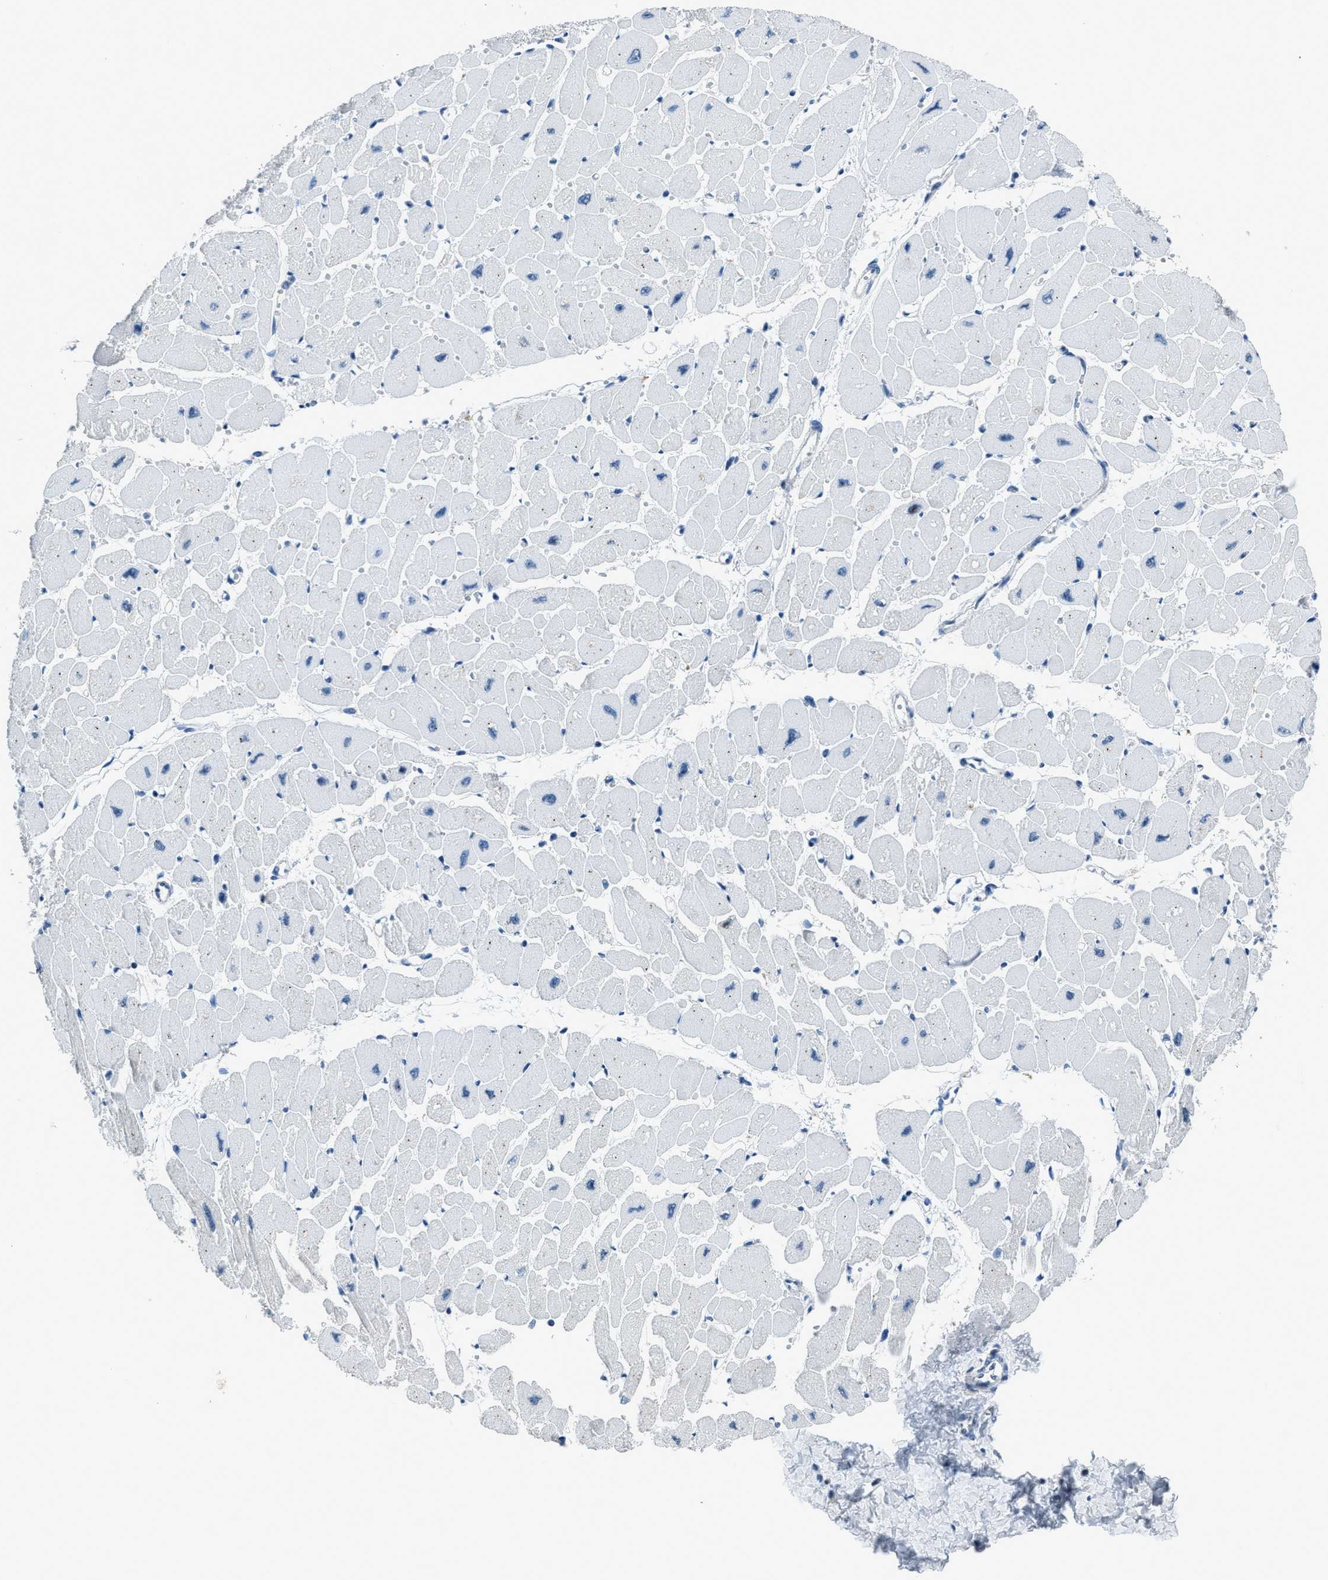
{"staining": {"intensity": "negative", "quantity": "none", "location": "none"}, "tissue": "heart muscle", "cell_type": "Cardiomyocytes", "image_type": "normal", "snomed": [{"axis": "morphology", "description": "Normal tissue, NOS"}, {"axis": "topography", "description": "Heart"}], "caption": "Immunohistochemical staining of normal human heart muscle exhibits no significant staining in cardiomyocytes. (DAB (3,3'-diaminobenzidine) IHC visualized using brightfield microscopy, high magnification).", "gene": "DUSP19", "patient": {"sex": "female", "age": 54}}